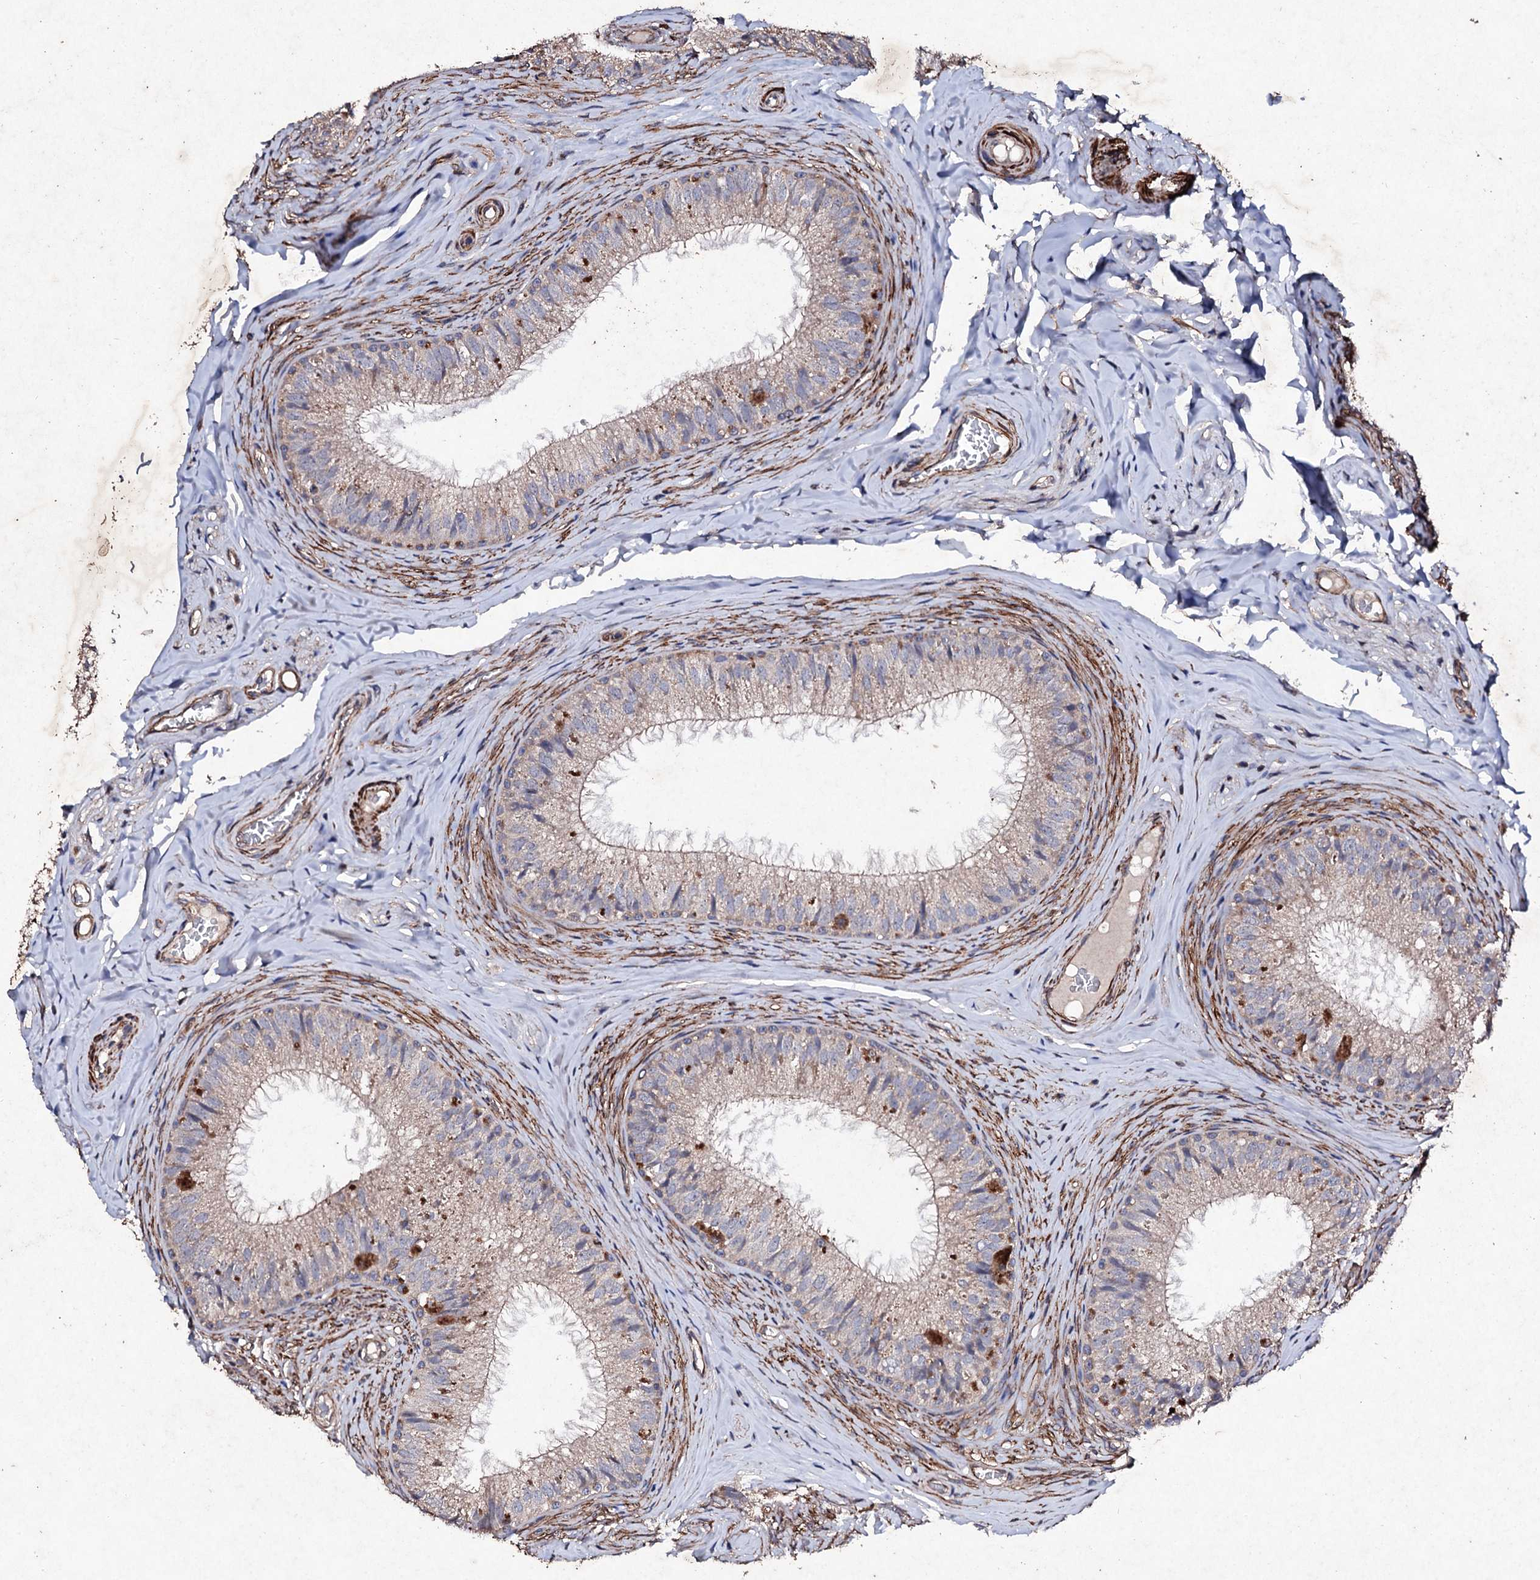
{"staining": {"intensity": "weak", "quantity": "<25%", "location": "cytoplasmic/membranous"}, "tissue": "epididymis", "cell_type": "Glandular cells", "image_type": "normal", "snomed": [{"axis": "morphology", "description": "Normal tissue, NOS"}, {"axis": "topography", "description": "Epididymis"}], "caption": "Immunohistochemistry micrograph of benign epididymis stained for a protein (brown), which exhibits no staining in glandular cells.", "gene": "MOCOS", "patient": {"sex": "male", "age": 34}}